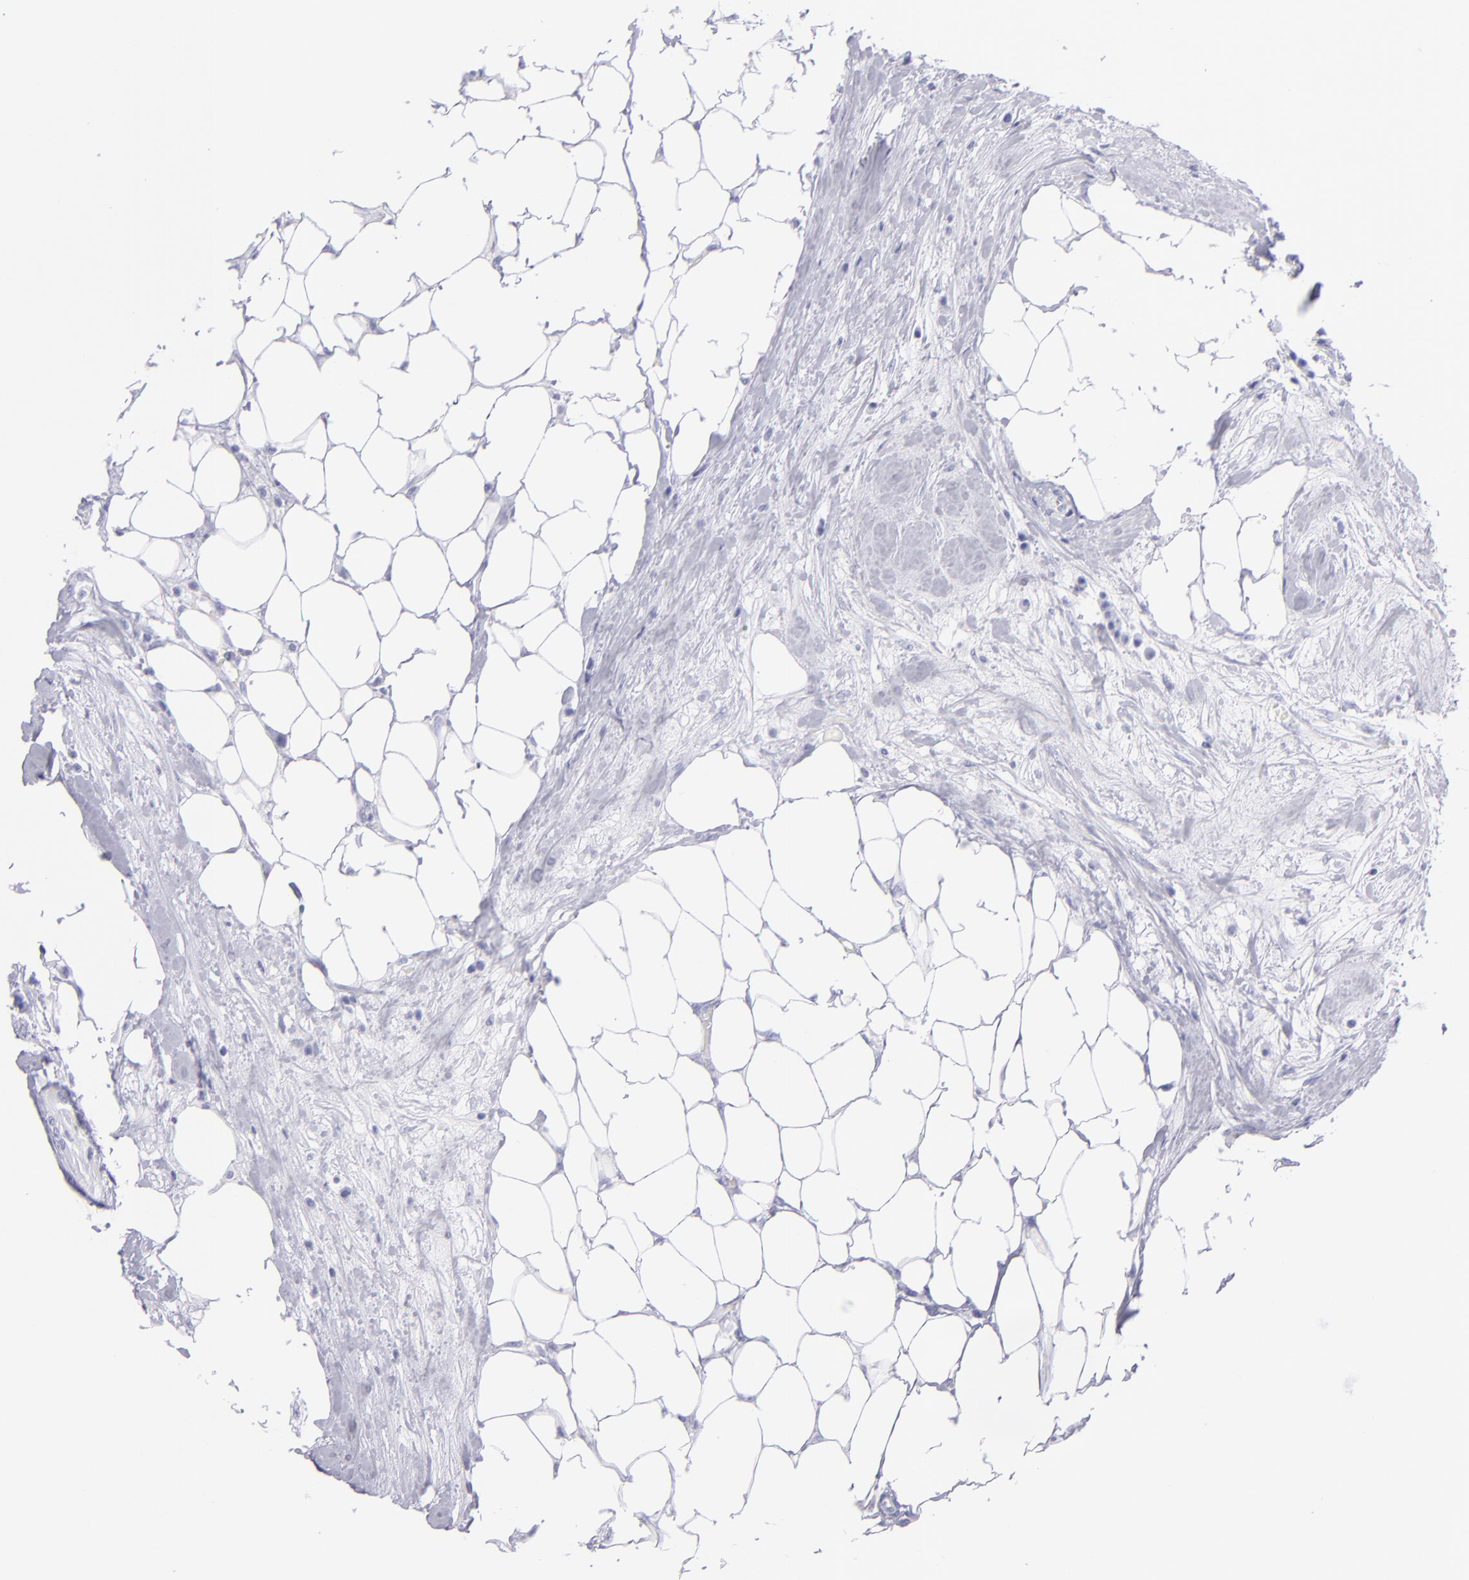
{"staining": {"intensity": "negative", "quantity": "none", "location": "none"}, "tissue": "colorectal cancer", "cell_type": "Tumor cells", "image_type": "cancer", "snomed": [{"axis": "morphology", "description": "Adenocarcinoma, NOS"}, {"axis": "topography", "description": "Colon"}], "caption": "Adenocarcinoma (colorectal) stained for a protein using IHC exhibits no staining tumor cells.", "gene": "PRPH", "patient": {"sex": "female", "age": 70}}